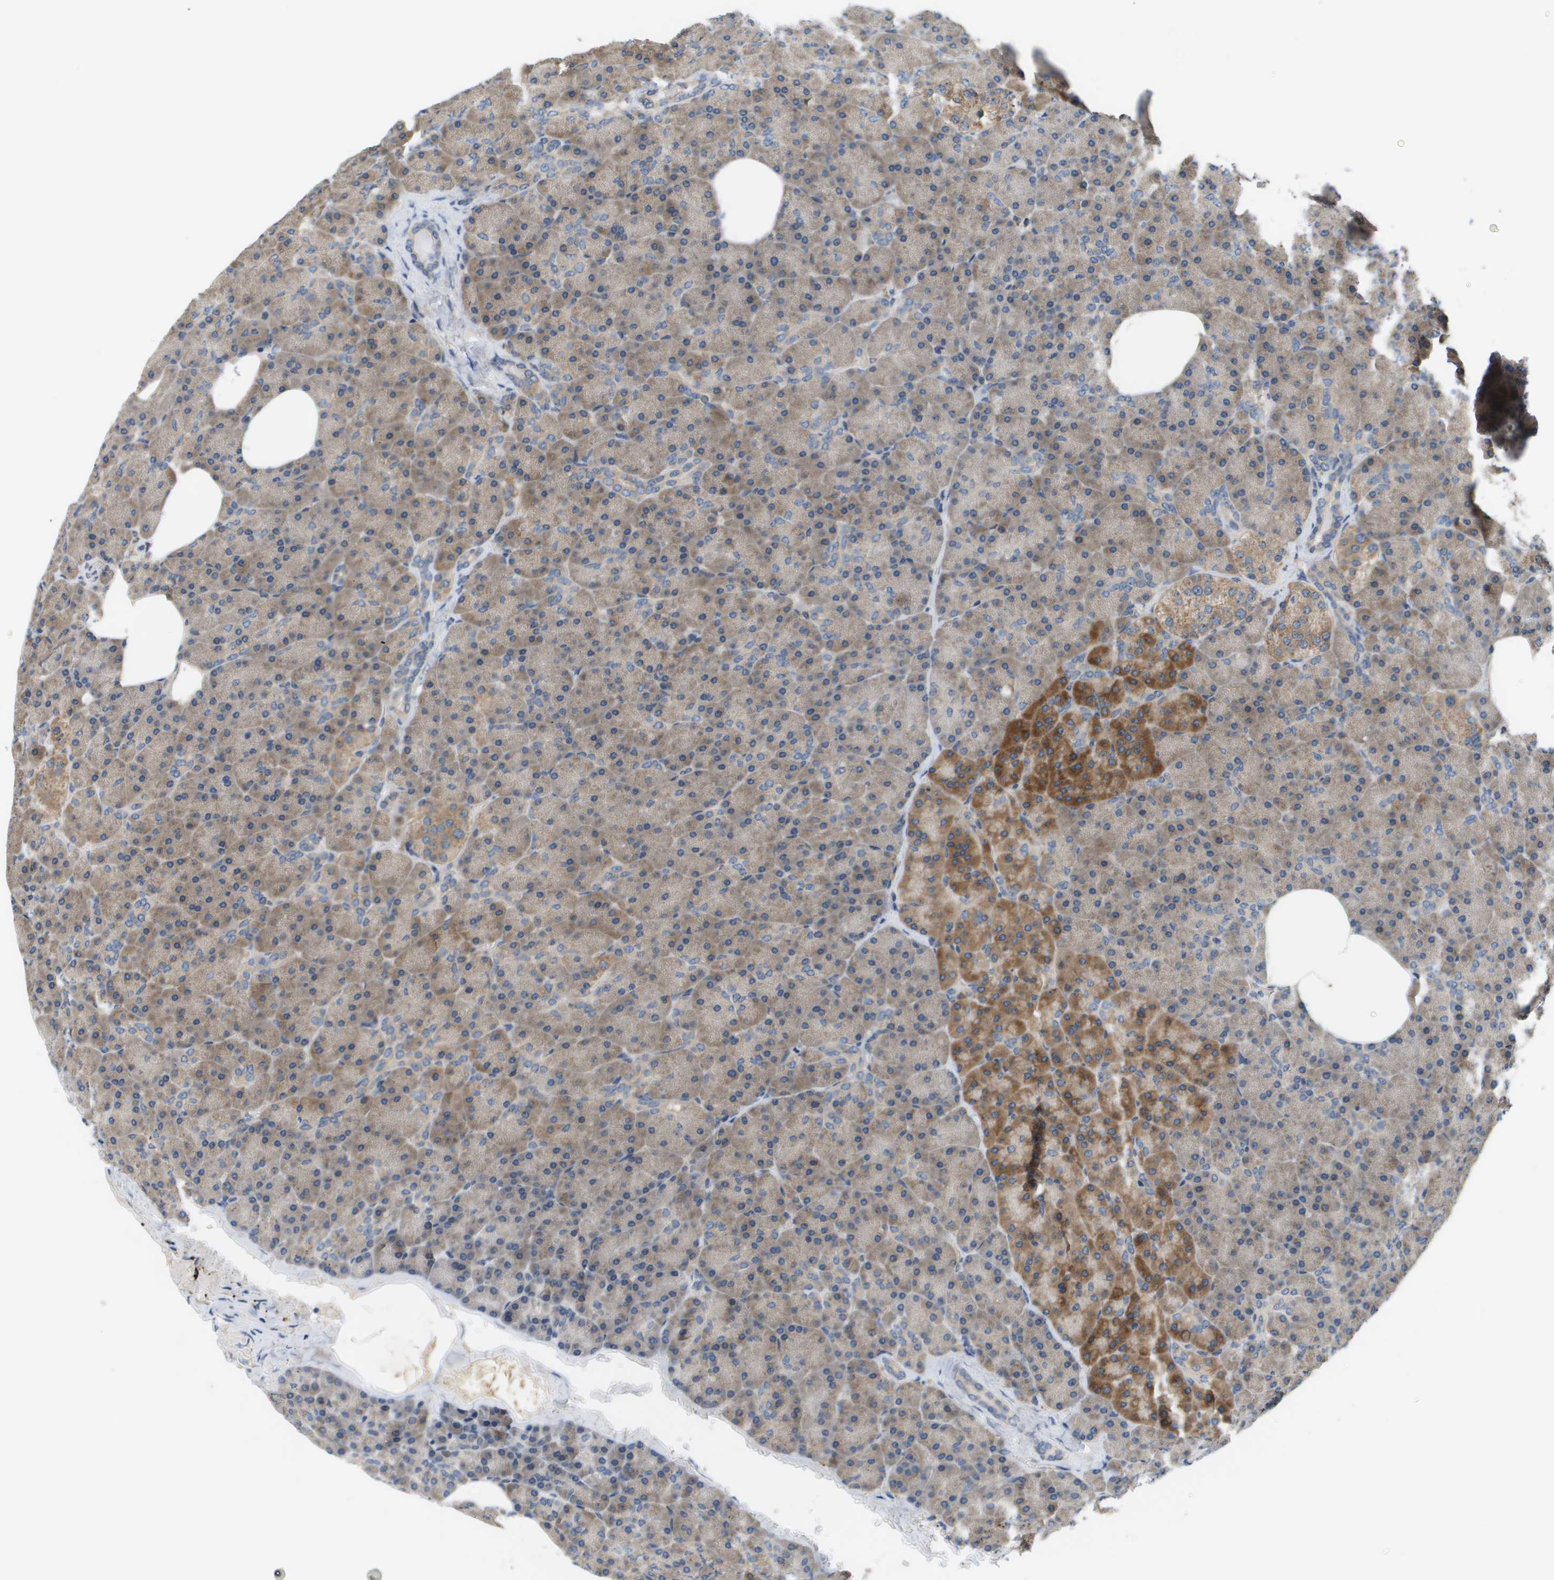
{"staining": {"intensity": "moderate", "quantity": ">75%", "location": "cytoplasmic/membranous"}, "tissue": "pancreas", "cell_type": "Exocrine glandular cells", "image_type": "normal", "snomed": [{"axis": "morphology", "description": "Normal tissue, NOS"}, {"axis": "topography", "description": "Pancreas"}], "caption": "IHC of benign human pancreas demonstrates medium levels of moderate cytoplasmic/membranous expression in about >75% of exocrine glandular cells. (DAB (3,3'-diaminobenzidine) IHC with brightfield microscopy, high magnification).", "gene": "SLC25A20", "patient": {"sex": "female", "age": 35}}